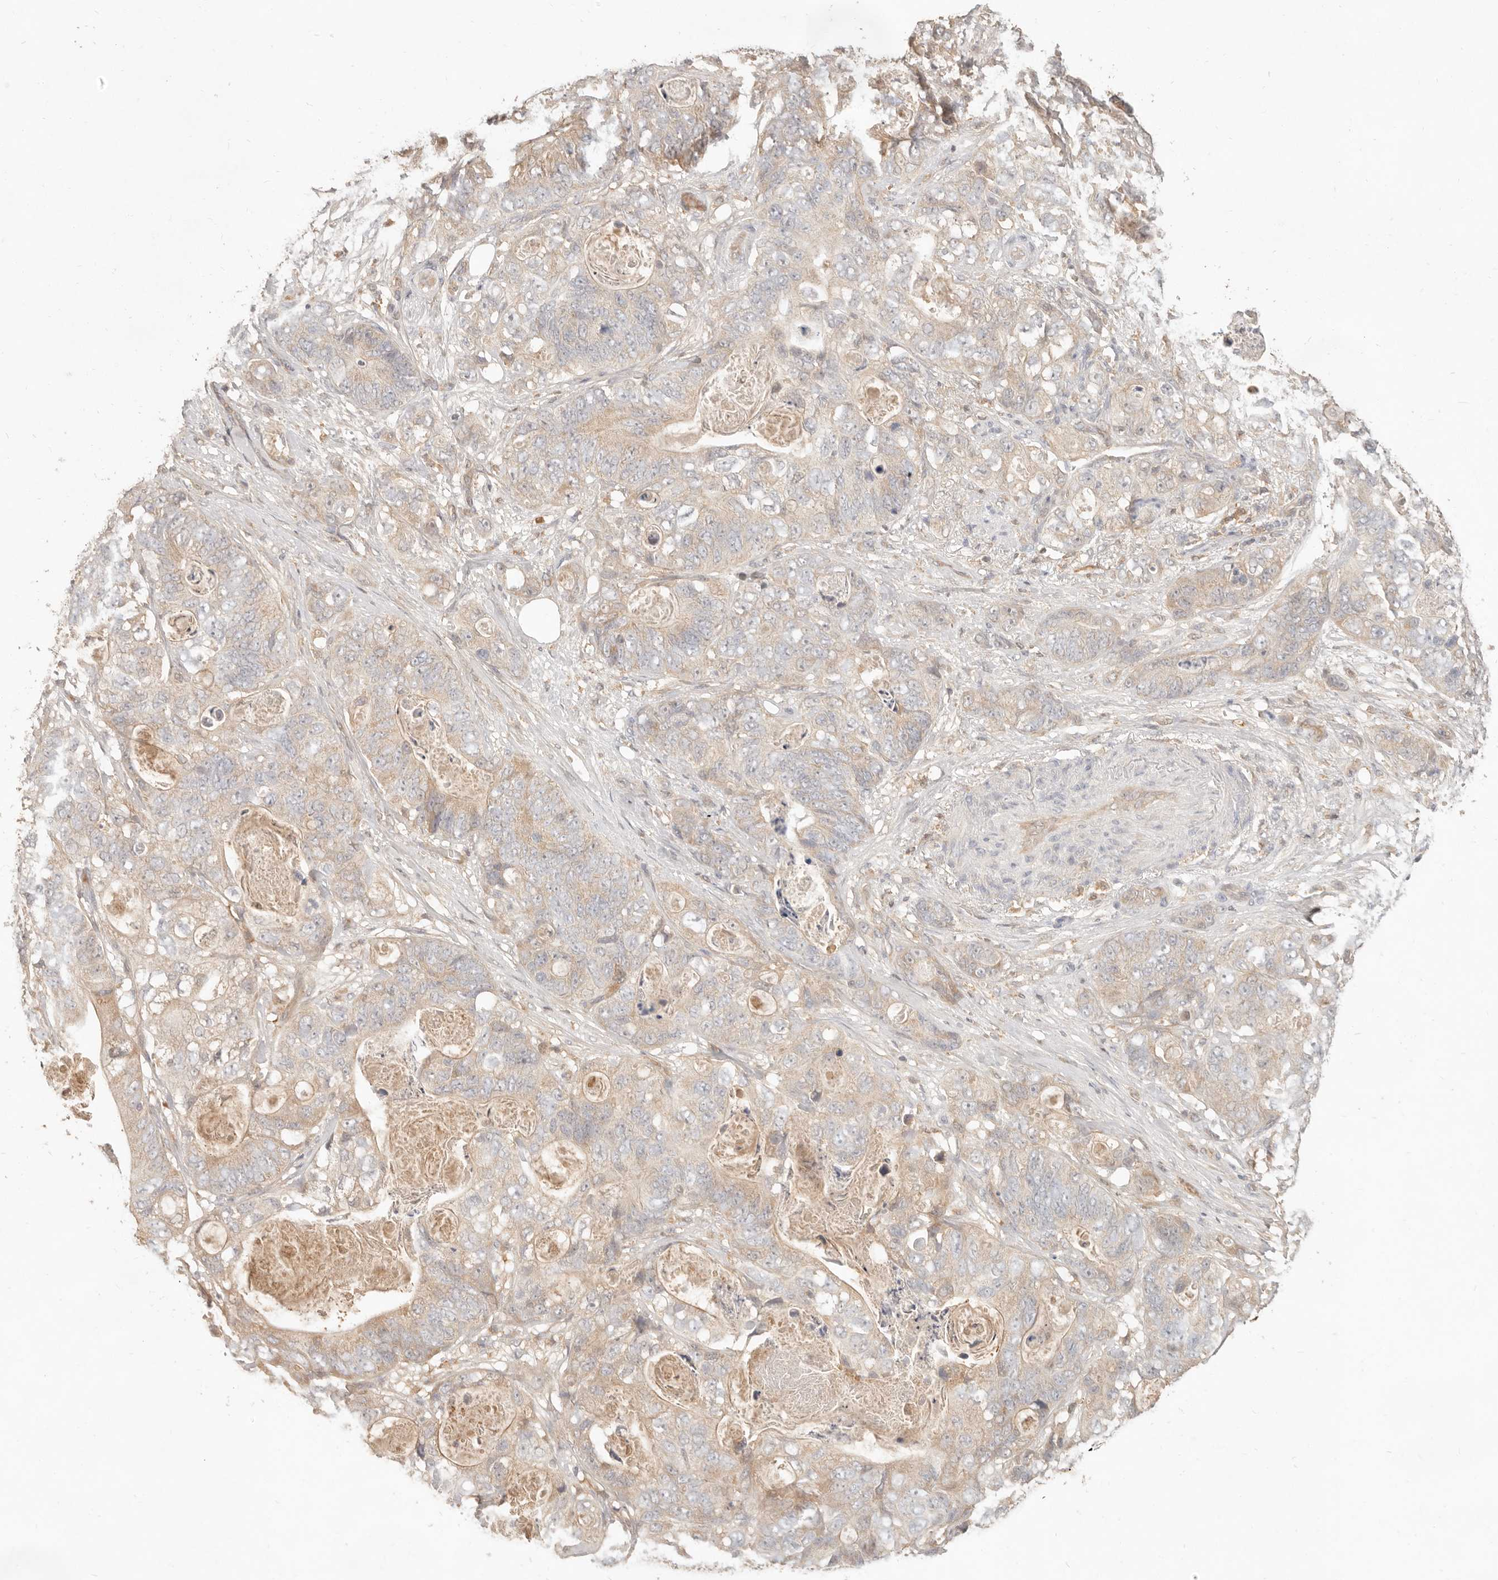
{"staining": {"intensity": "weak", "quantity": "25%-75%", "location": "cytoplasmic/membranous"}, "tissue": "stomach cancer", "cell_type": "Tumor cells", "image_type": "cancer", "snomed": [{"axis": "morphology", "description": "Normal tissue, NOS"}, {"axis": "morphology", "description": "Adenocarcinoma, NOS"}, {"axis": "topography", "description": "Stomach"}], "caption": "Tumor cells display low levels of weak cytoplasmic/membranous expression in about 25%-75% of cells in human stomach cancer.", "gene": "NECAP2", "patient": {"sex": "female", "age": 89}}